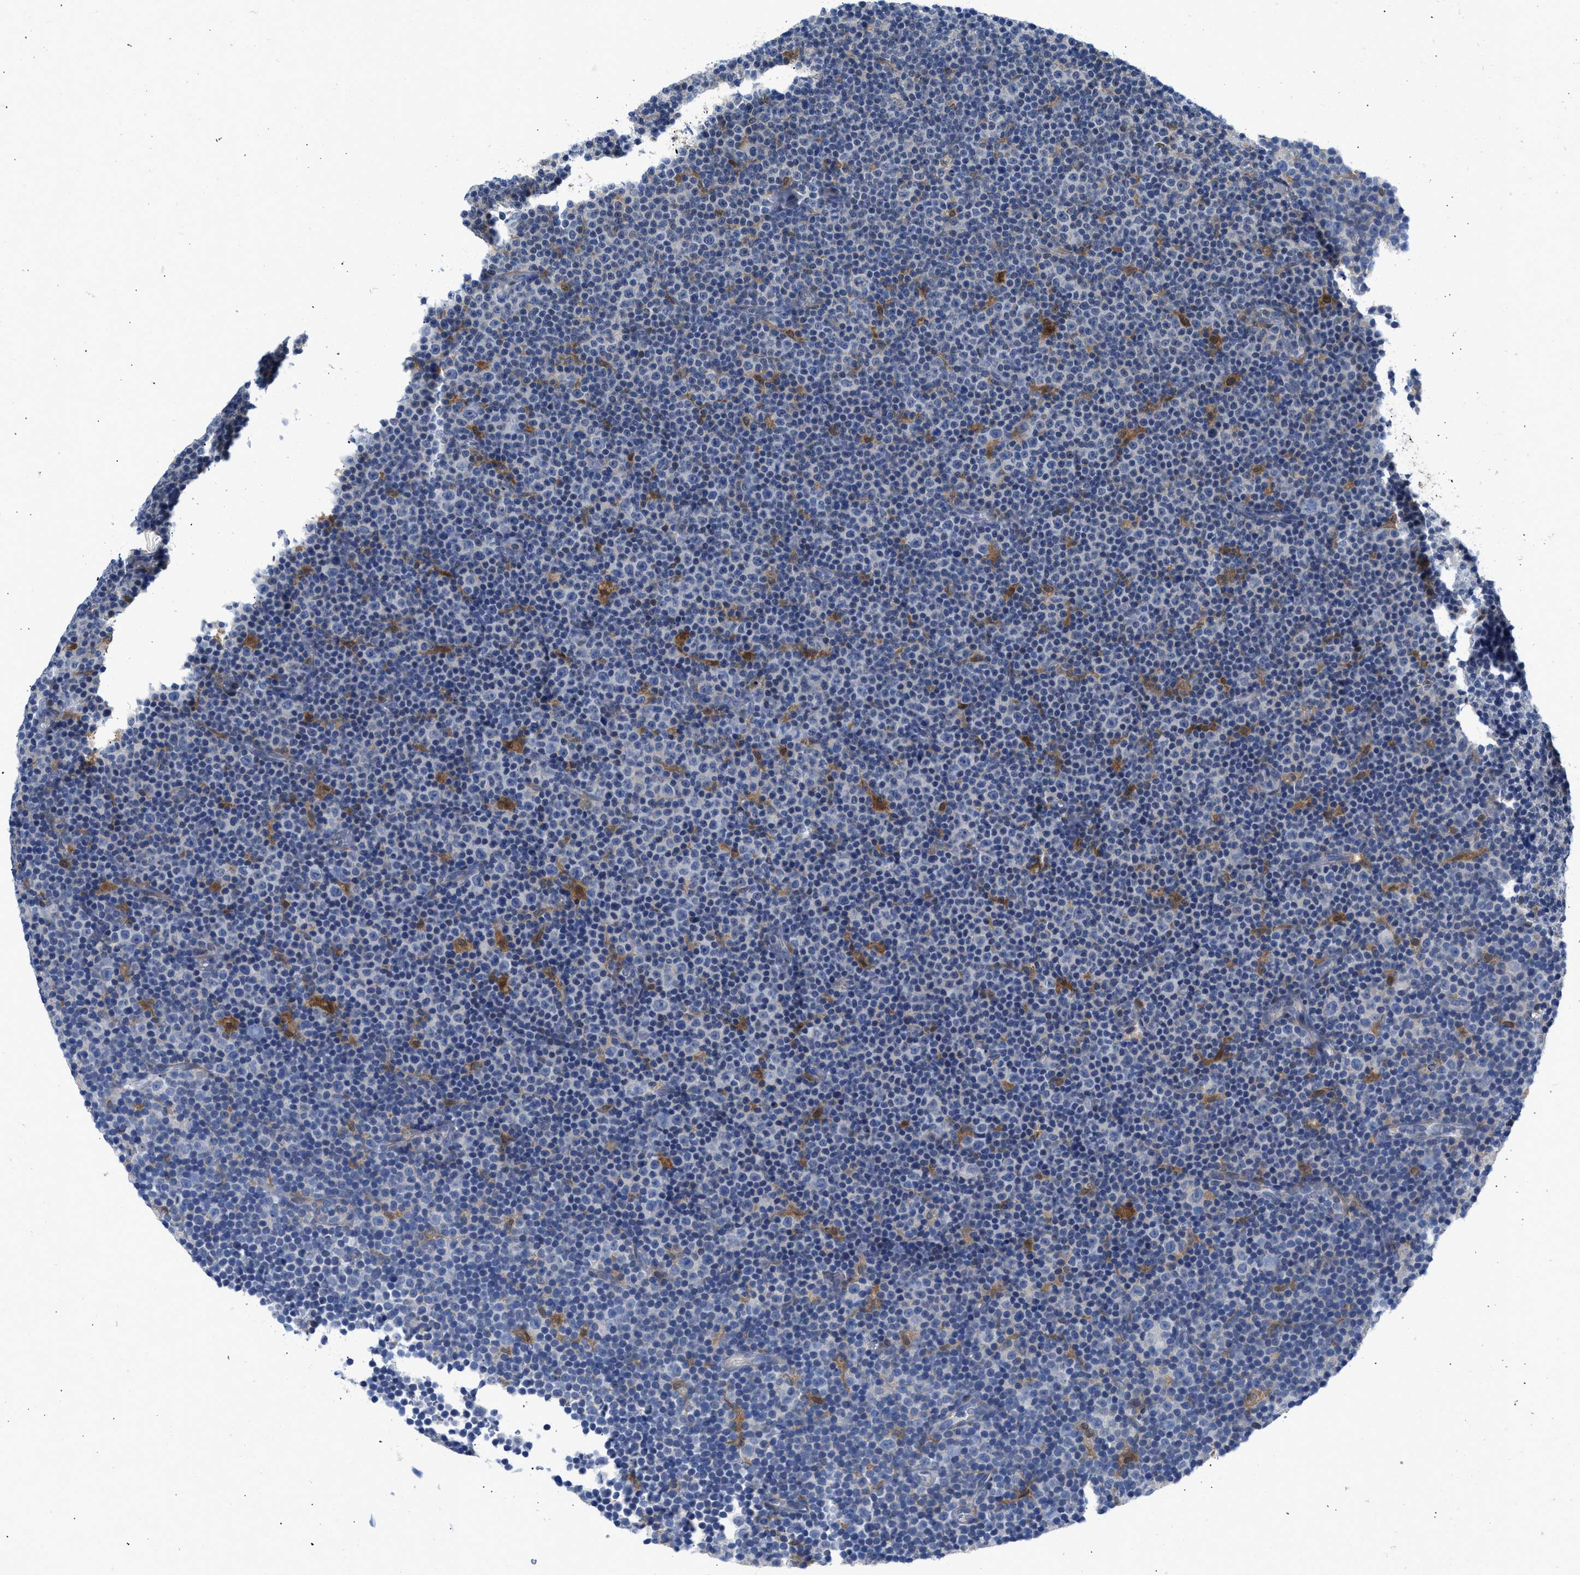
{"staining": {"intensity": "negative", "quantity": "none", "location": "none"}, "tissue": "lymphoma", "cell_type": "Tumor cells", "image_type": "cancer", "snomed": [{"axis": "morphology", "description": "Malignant lymphoma, non-Hodgkin's type, Low grade"}, {"axis": "topography", "description": "Lymph node"}], "caption": "DAB immunohistochemical staining of low-grade malignant lymphoma, non-Hodgkin's type displays no significant expression in tumor cells.", "gene": "CBR1", "patient": {"sex": "female", "age": 67}}